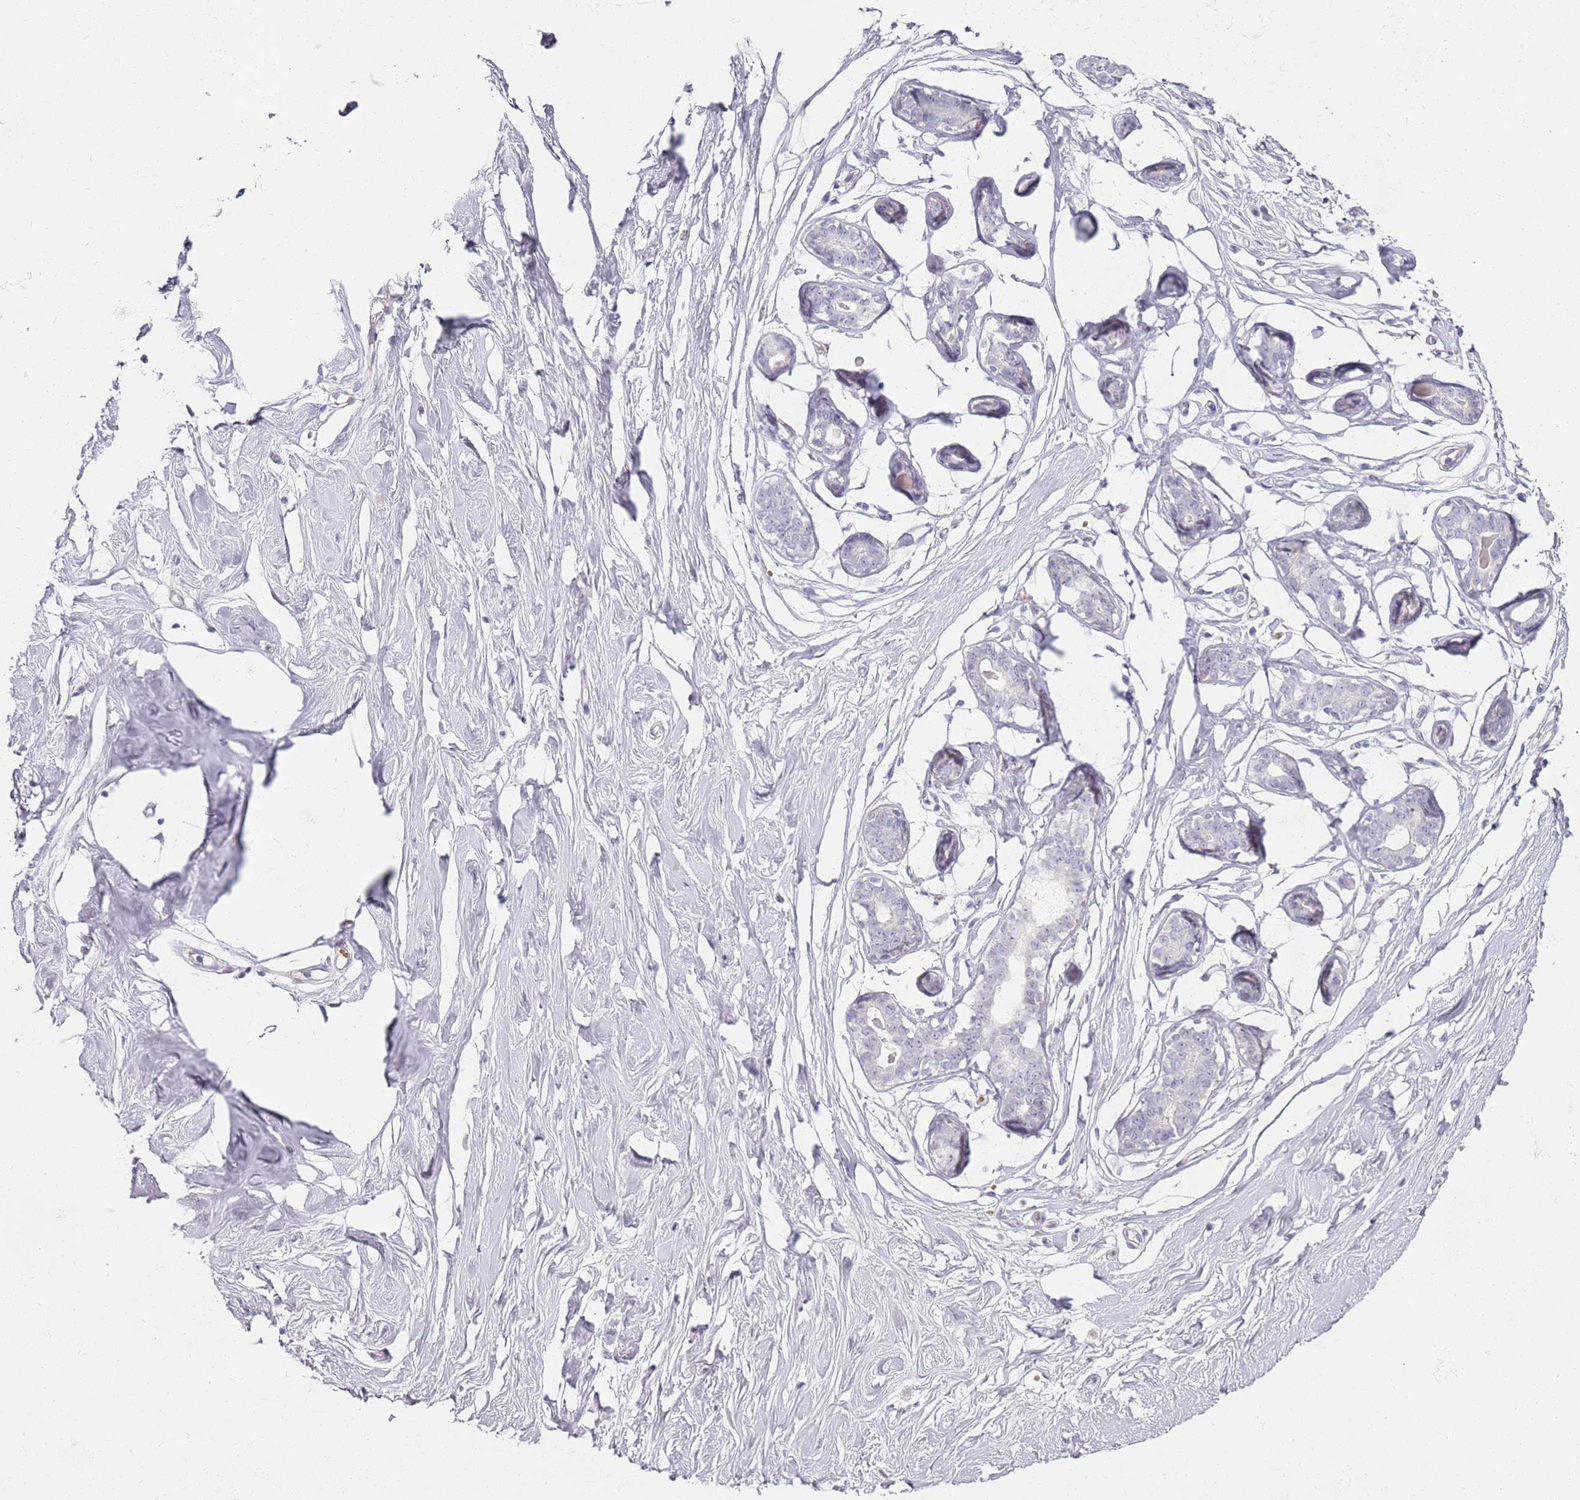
{"staining": {"intensity": "negative", "quantity": "none", "location": "none"}, "tissue": "breast", "cell_type": "Adipocytes", "image_type": "normal", "snomed": [{"axis": "morphology", "description": "Normal tissue, NOS"}, {"axis": "morphology", "description": "Adenoma, NOS"}, {"axis": "topography", "description": "Breast"}], "caption": "Image shows no protein positivity in adipocytes of normal breast. (Immunohistochemistry (ihc), brightfield microscopy, high magnification).", "gene": "CD40LG", "patient": {"sex": "female", "age": 23}}